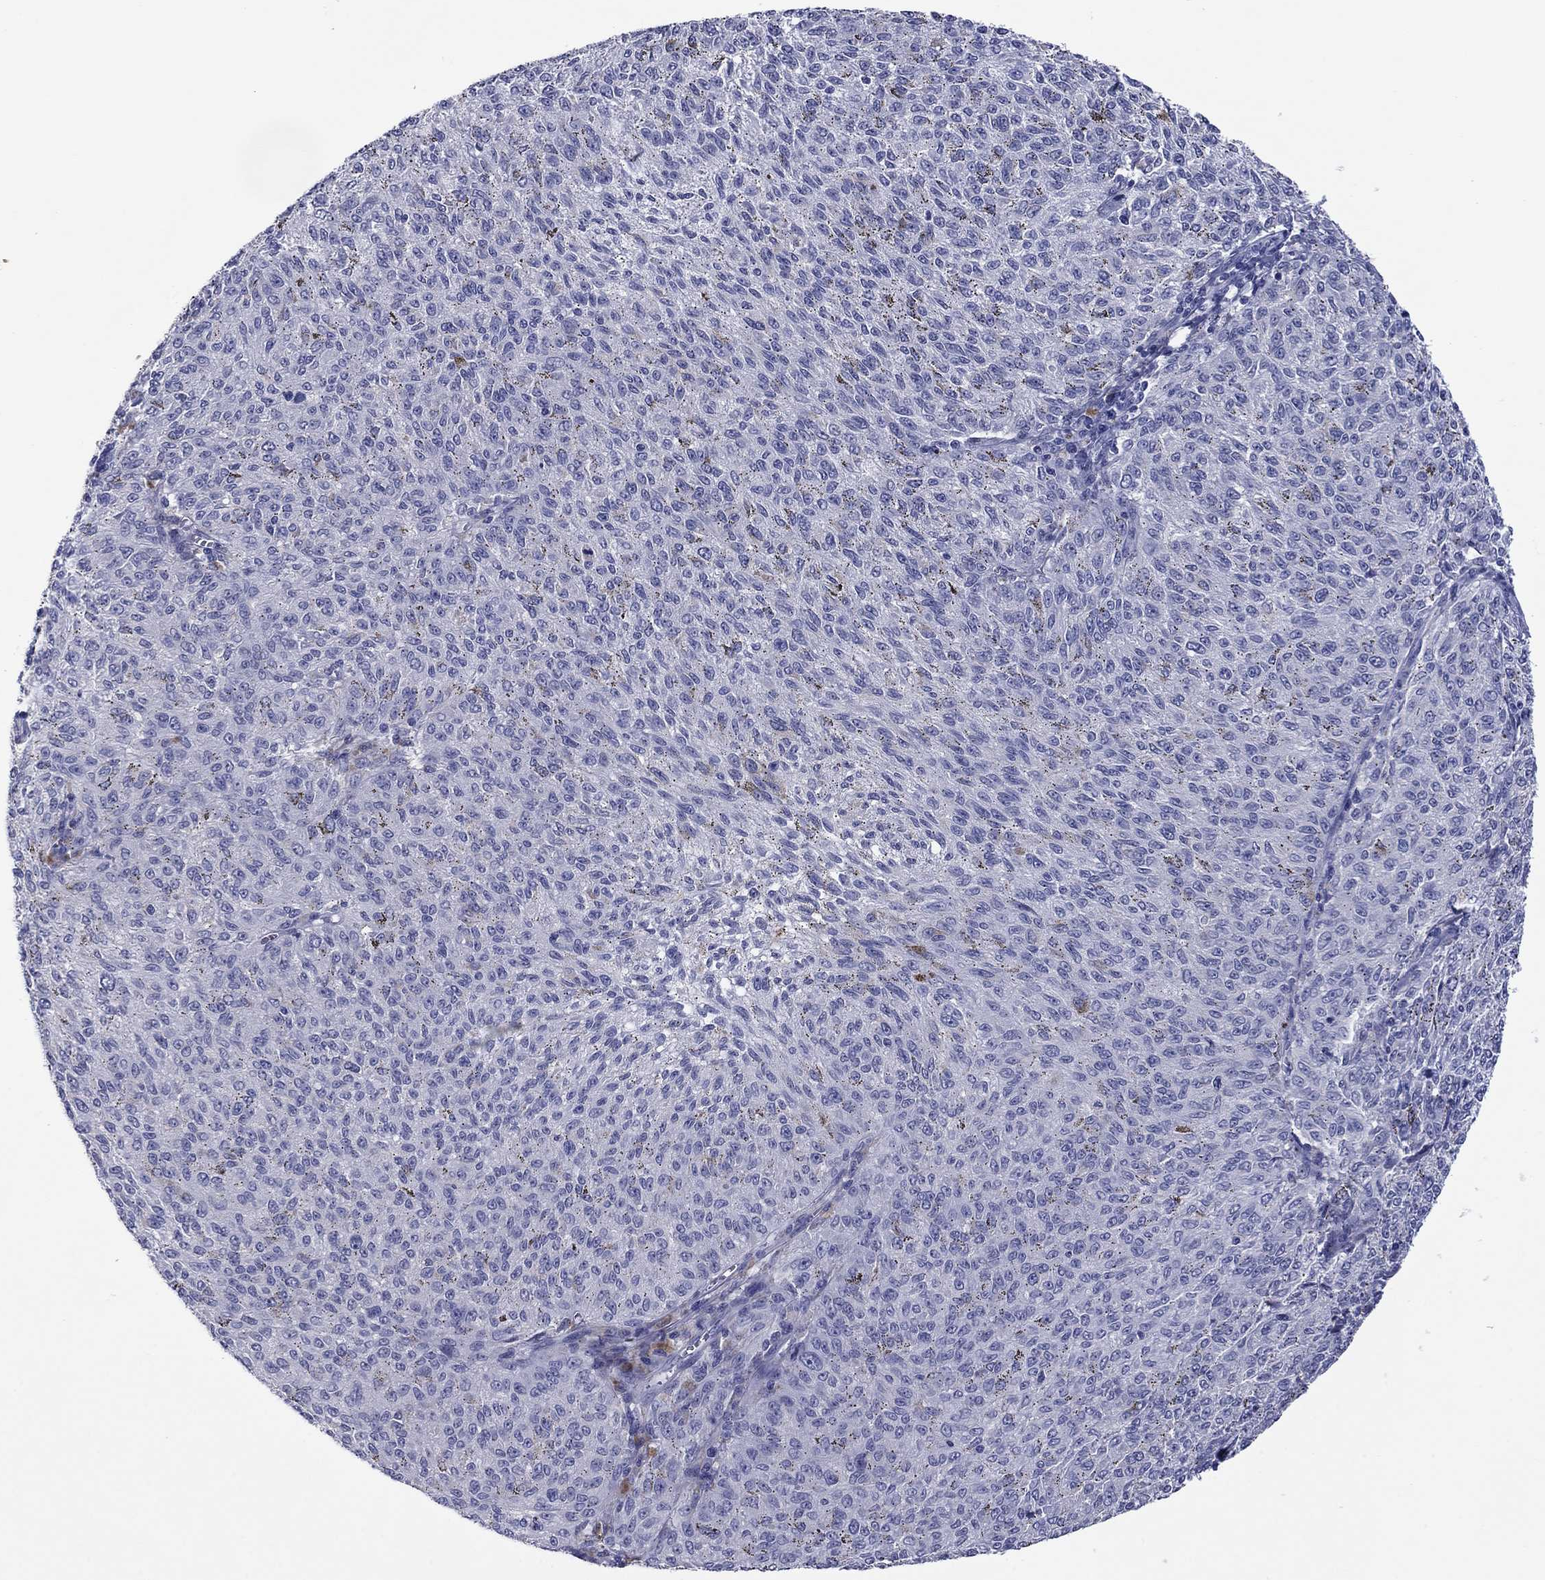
{"staining": {"intensity": "negative", "quantity": "none", "location": "none"}, "tissue": "melanoma", "cell_type": "Tumor cells", "image_type": "cancer", "snomed": [{"axis": "morphology", "description": "Malignant melanoma, NOS"}, {"axis": "topography", "description": "Skin"}], "caption": "A photomicrograph of human malignant melanoma is negative for staining in tumor cells.", "gene": "TCFL5", "patient": {"sex": "female", "age": 72}}